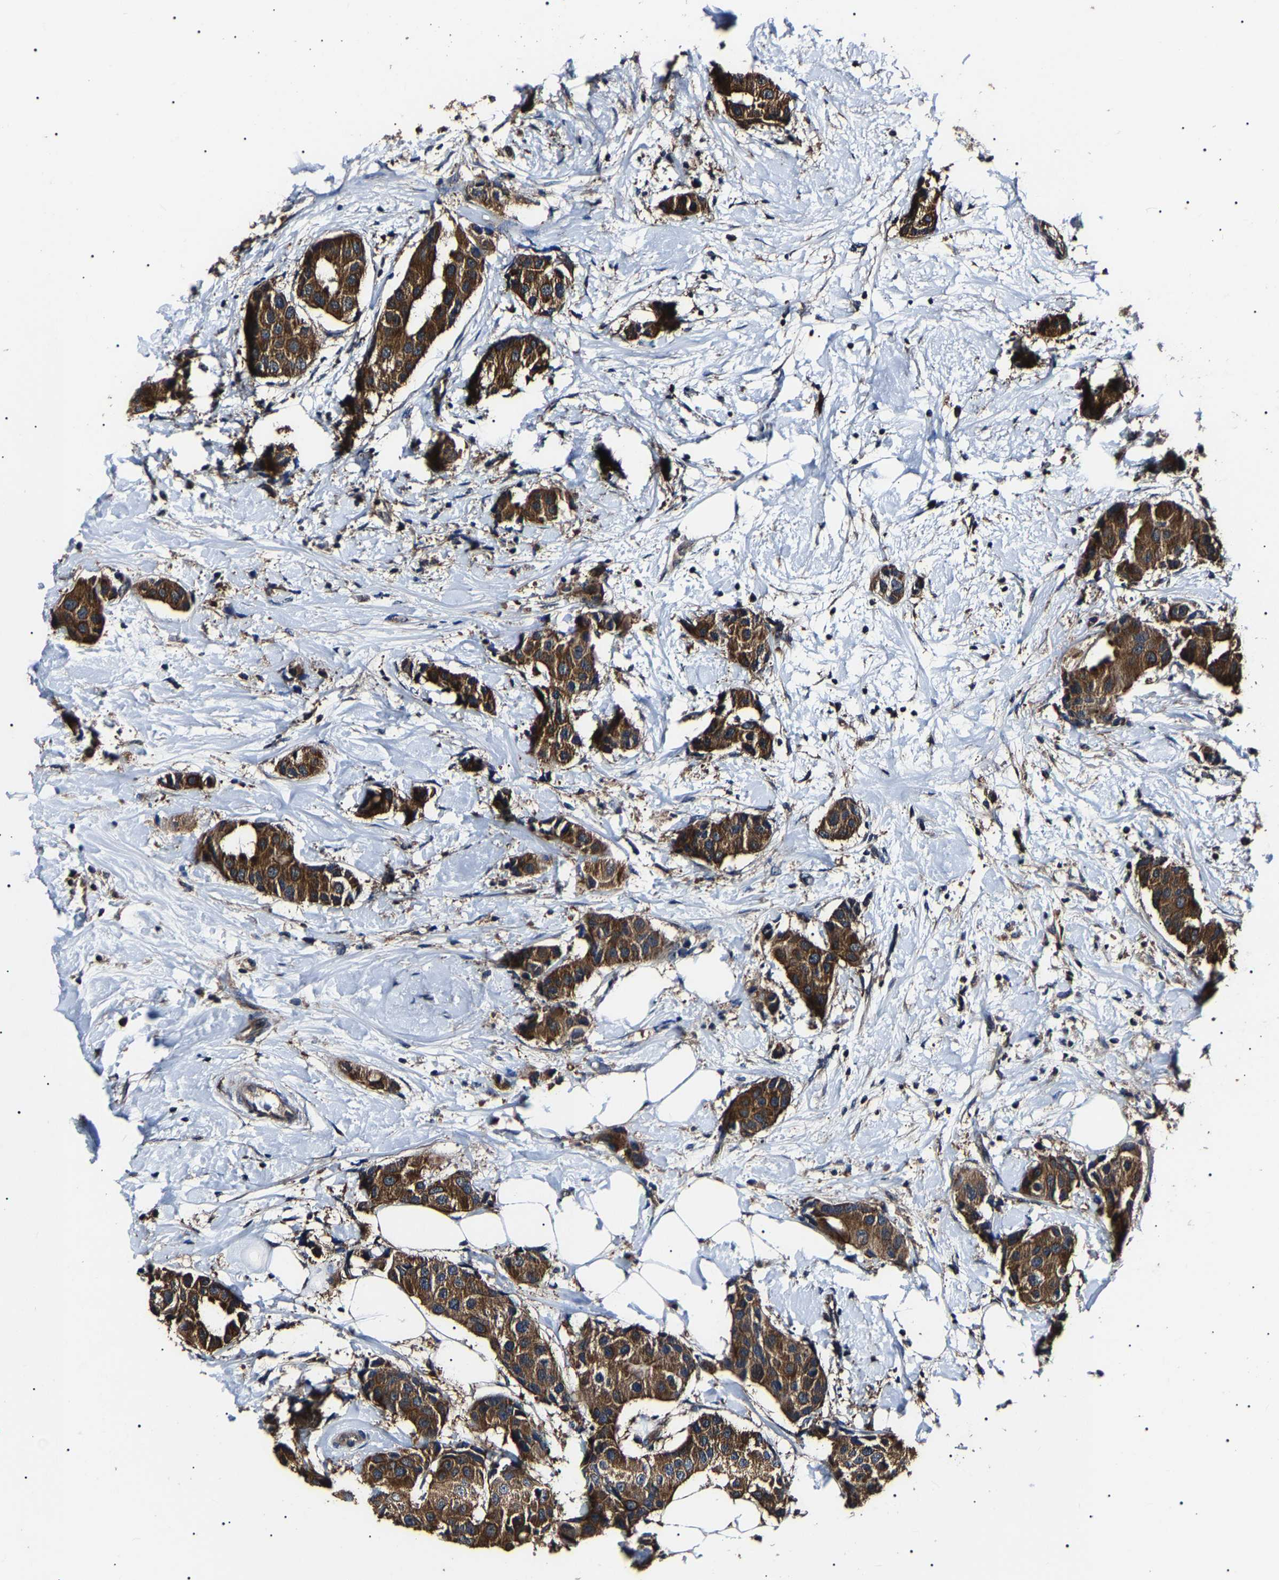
{"staining": {"intensity": "strong", "quantity": ">75%", "location": "cytoplasmic/membranous"}, "tissue": "breast cancer", "cell_type": "Tumor cells", "image_type": "cancer", "snomed": [{"axis": "morphology", "description": "Normal tissue, NOS"}, {"axis": "morphology", "description": "Duct carcinoma"}, {"axis": "topography", "description": "Breast"}], "caption": "Immunohistochemistry (IHC) (DAB (3,3'-diaminobenzidine)) staining of human breast cancer (invasive ductal carcinoma) reveals strong cytoplasmic/membranous protein expression in approximately >75% of tumor cells.", "gene": "CCT8", "patient": {"sex": "female", "age": 39}}